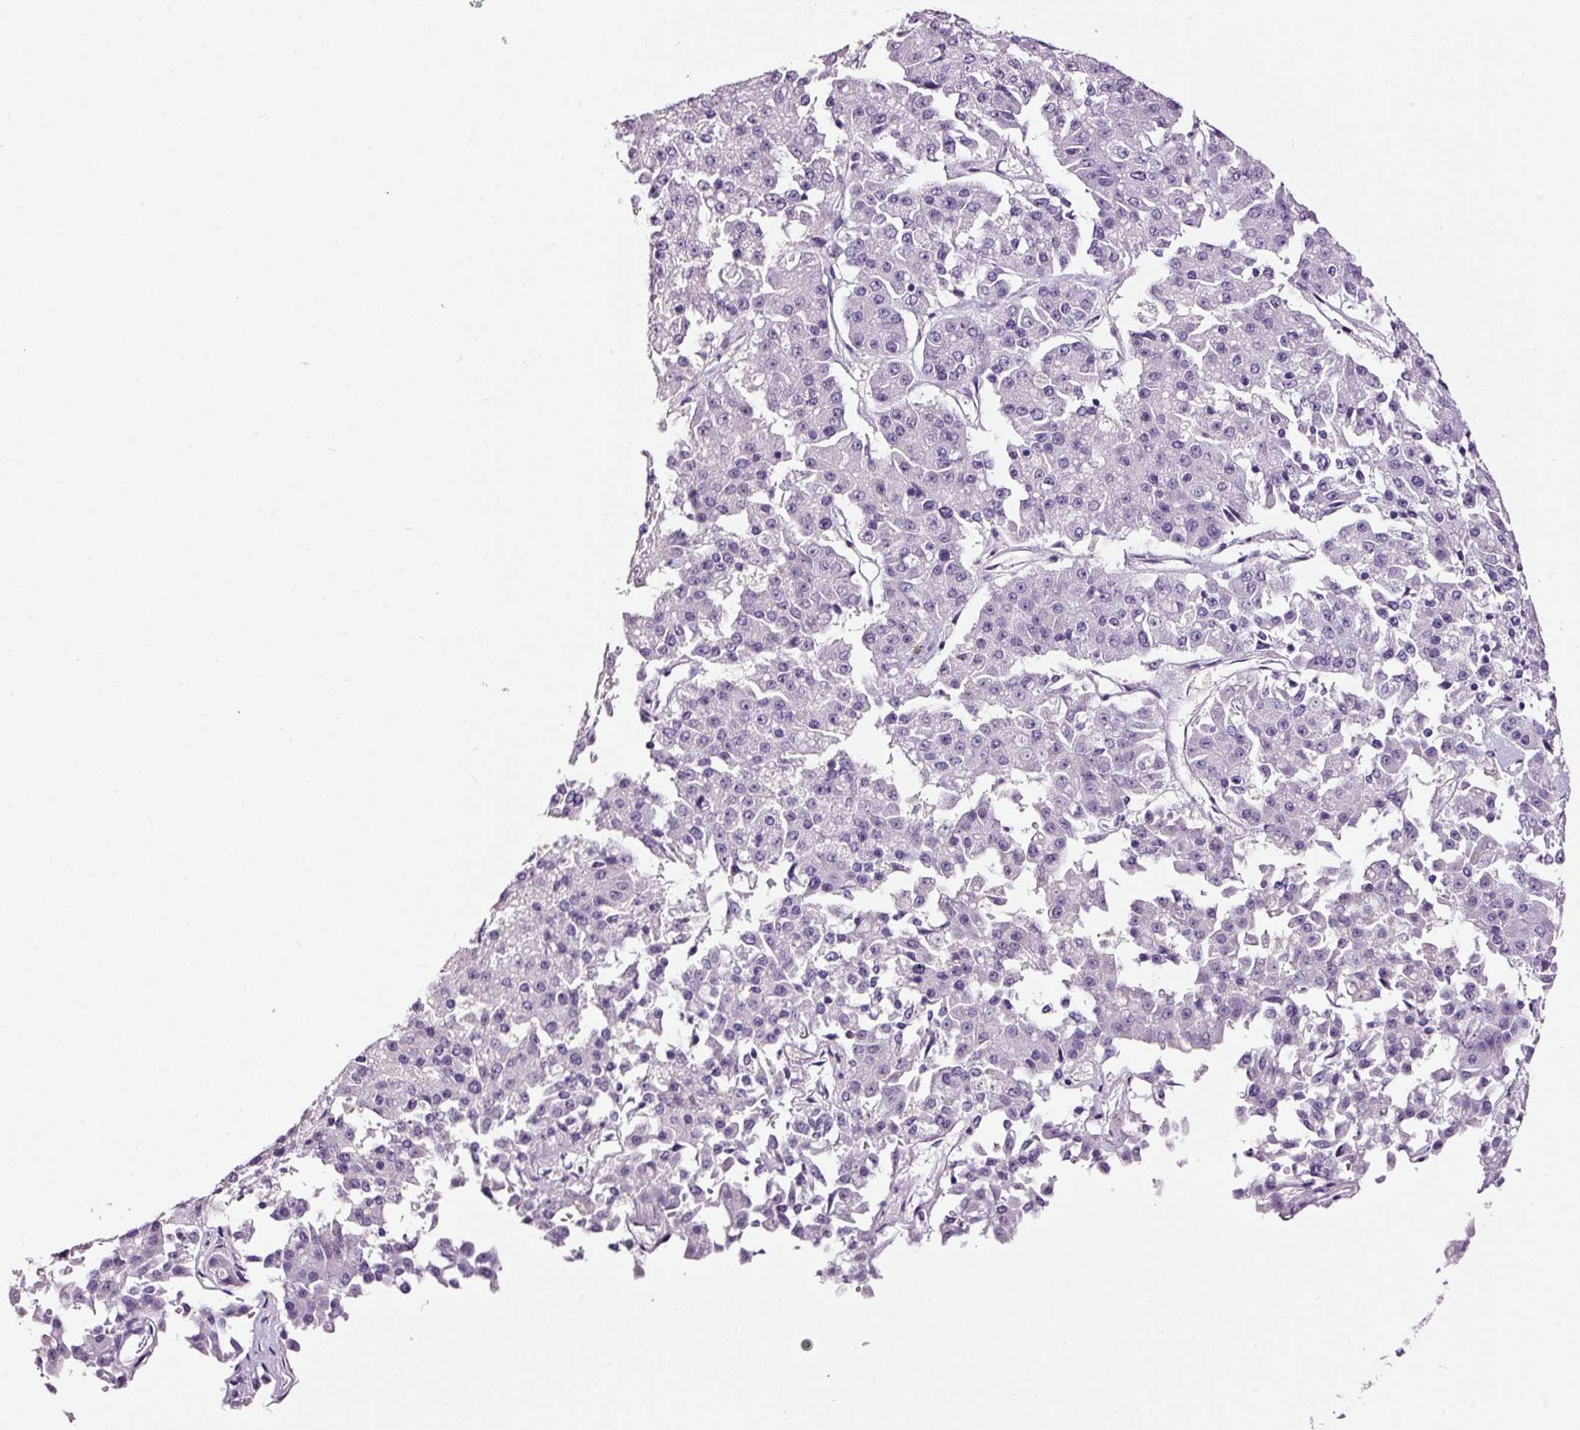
{"staining": {"intensity": "negative", "quantity": "none", "location": "none"}, "tissue": "pancreatic cancer", "cell_type": "Tumor cells", "image_type": "cancer", "snomed": [{"axis": "morphology", "description": "Adenocarcinoma, NOS"}, {"axis": "topography", "description": "Pancreas"}], "caption": "DAB immunohistochemical staining of pancreatic cancer reveals no significant positivity in tumor cells.", "gene": "LAMP3", "patient": {"sex": "male", "age": 50}}